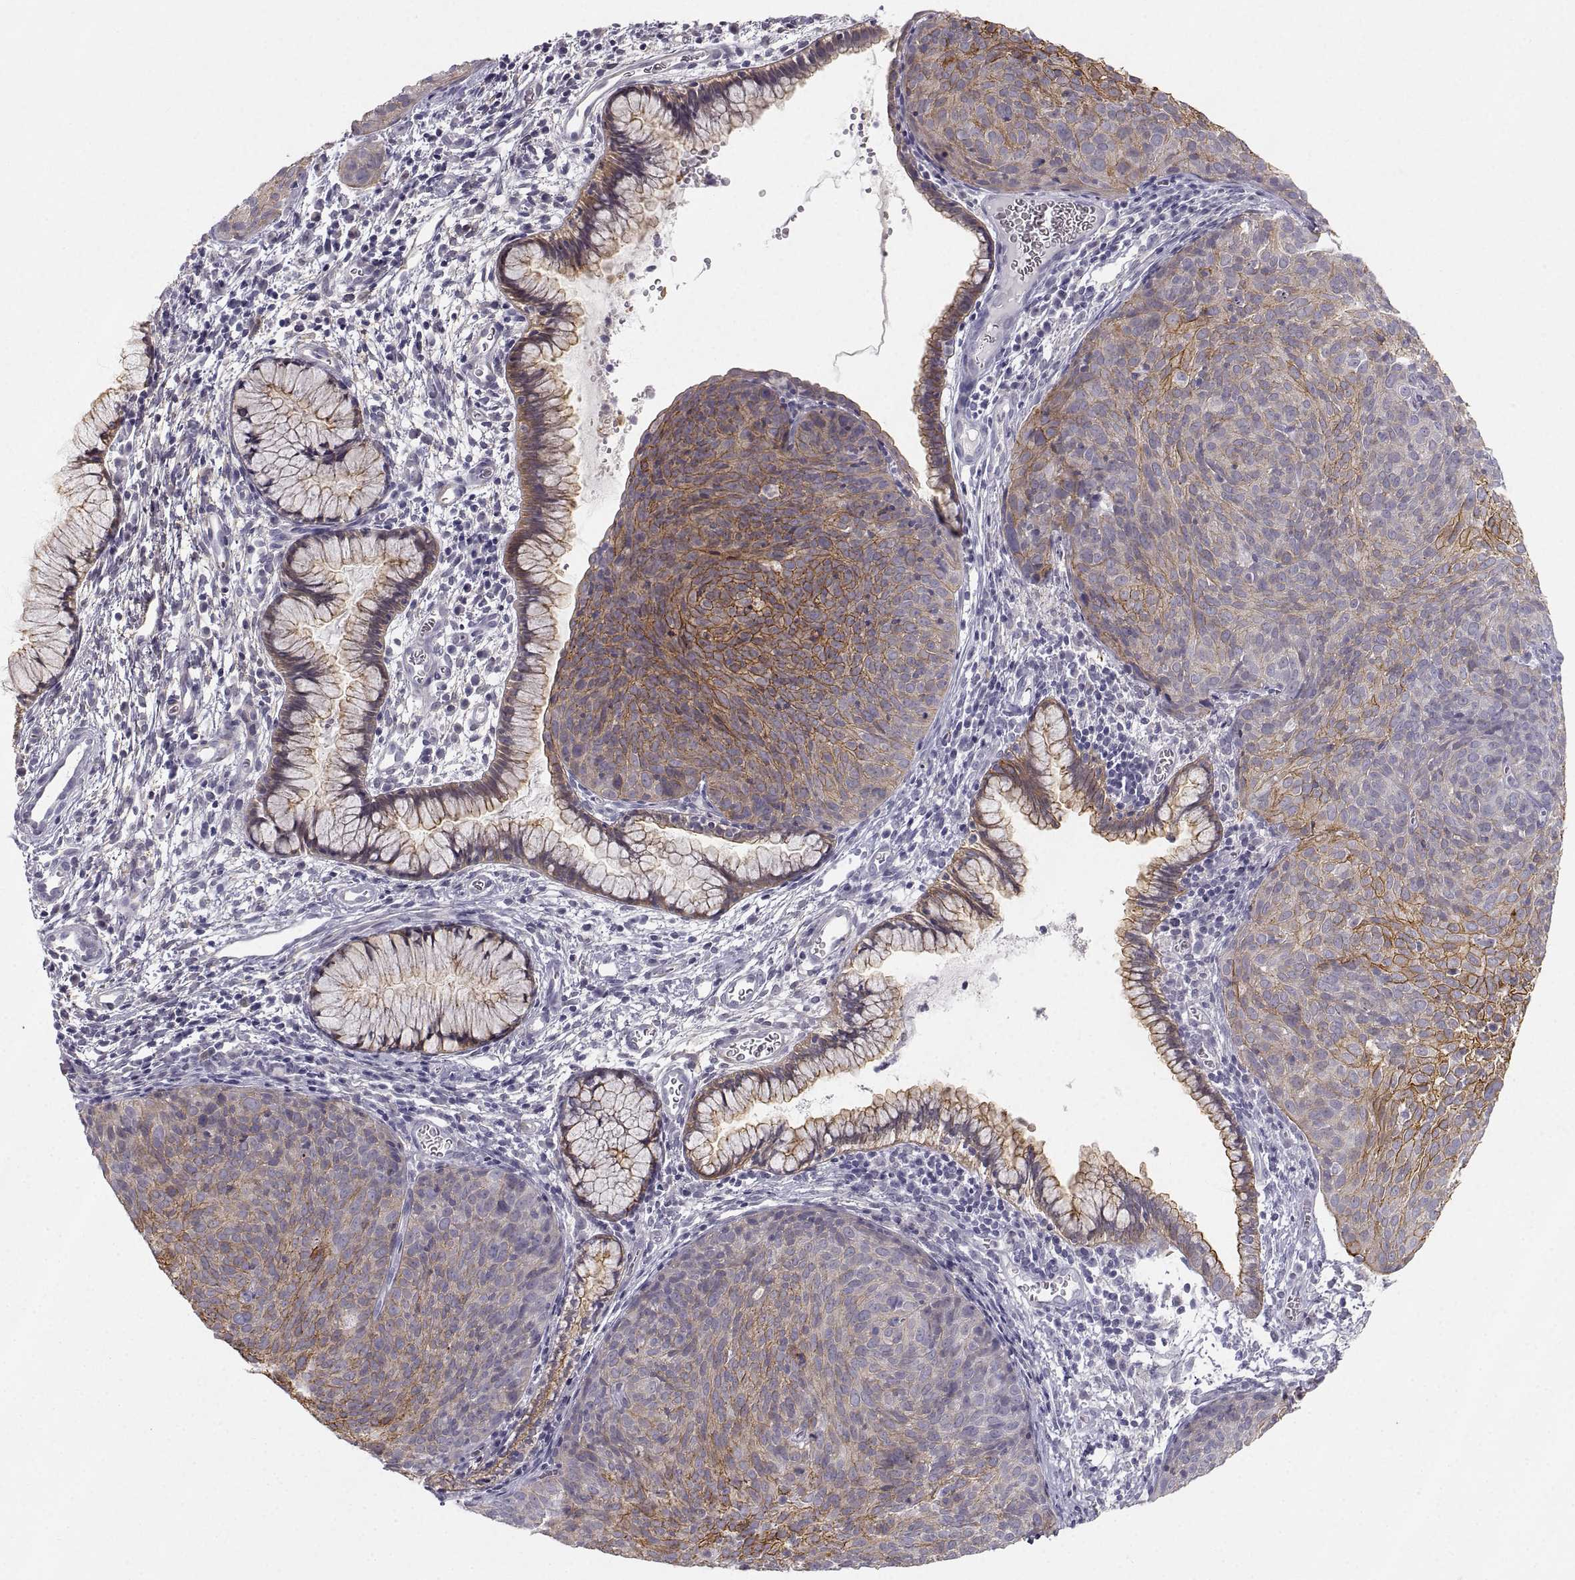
{"staining": {"intensity": "strong", "quantity": "25%-75%", "location": "cytoplasmic/membranous"}, "tissue": "cervical cancer", "cell_type": "Tumor cells", "image_type": "cancer", "snomed": [{"axis": "morphology", "description": "Squamous cell carcinoma, NOS"}, {"axis": "topography", "description": "Cervix"}], "caption": "A micrograph of human cervical squamous cell carcinoma stained for a protein displays strong cytoplasmic/membranous brown staining in tumor cells.", "gene": "ZNF185", "patient": {"sex": "female", "age": 39}}